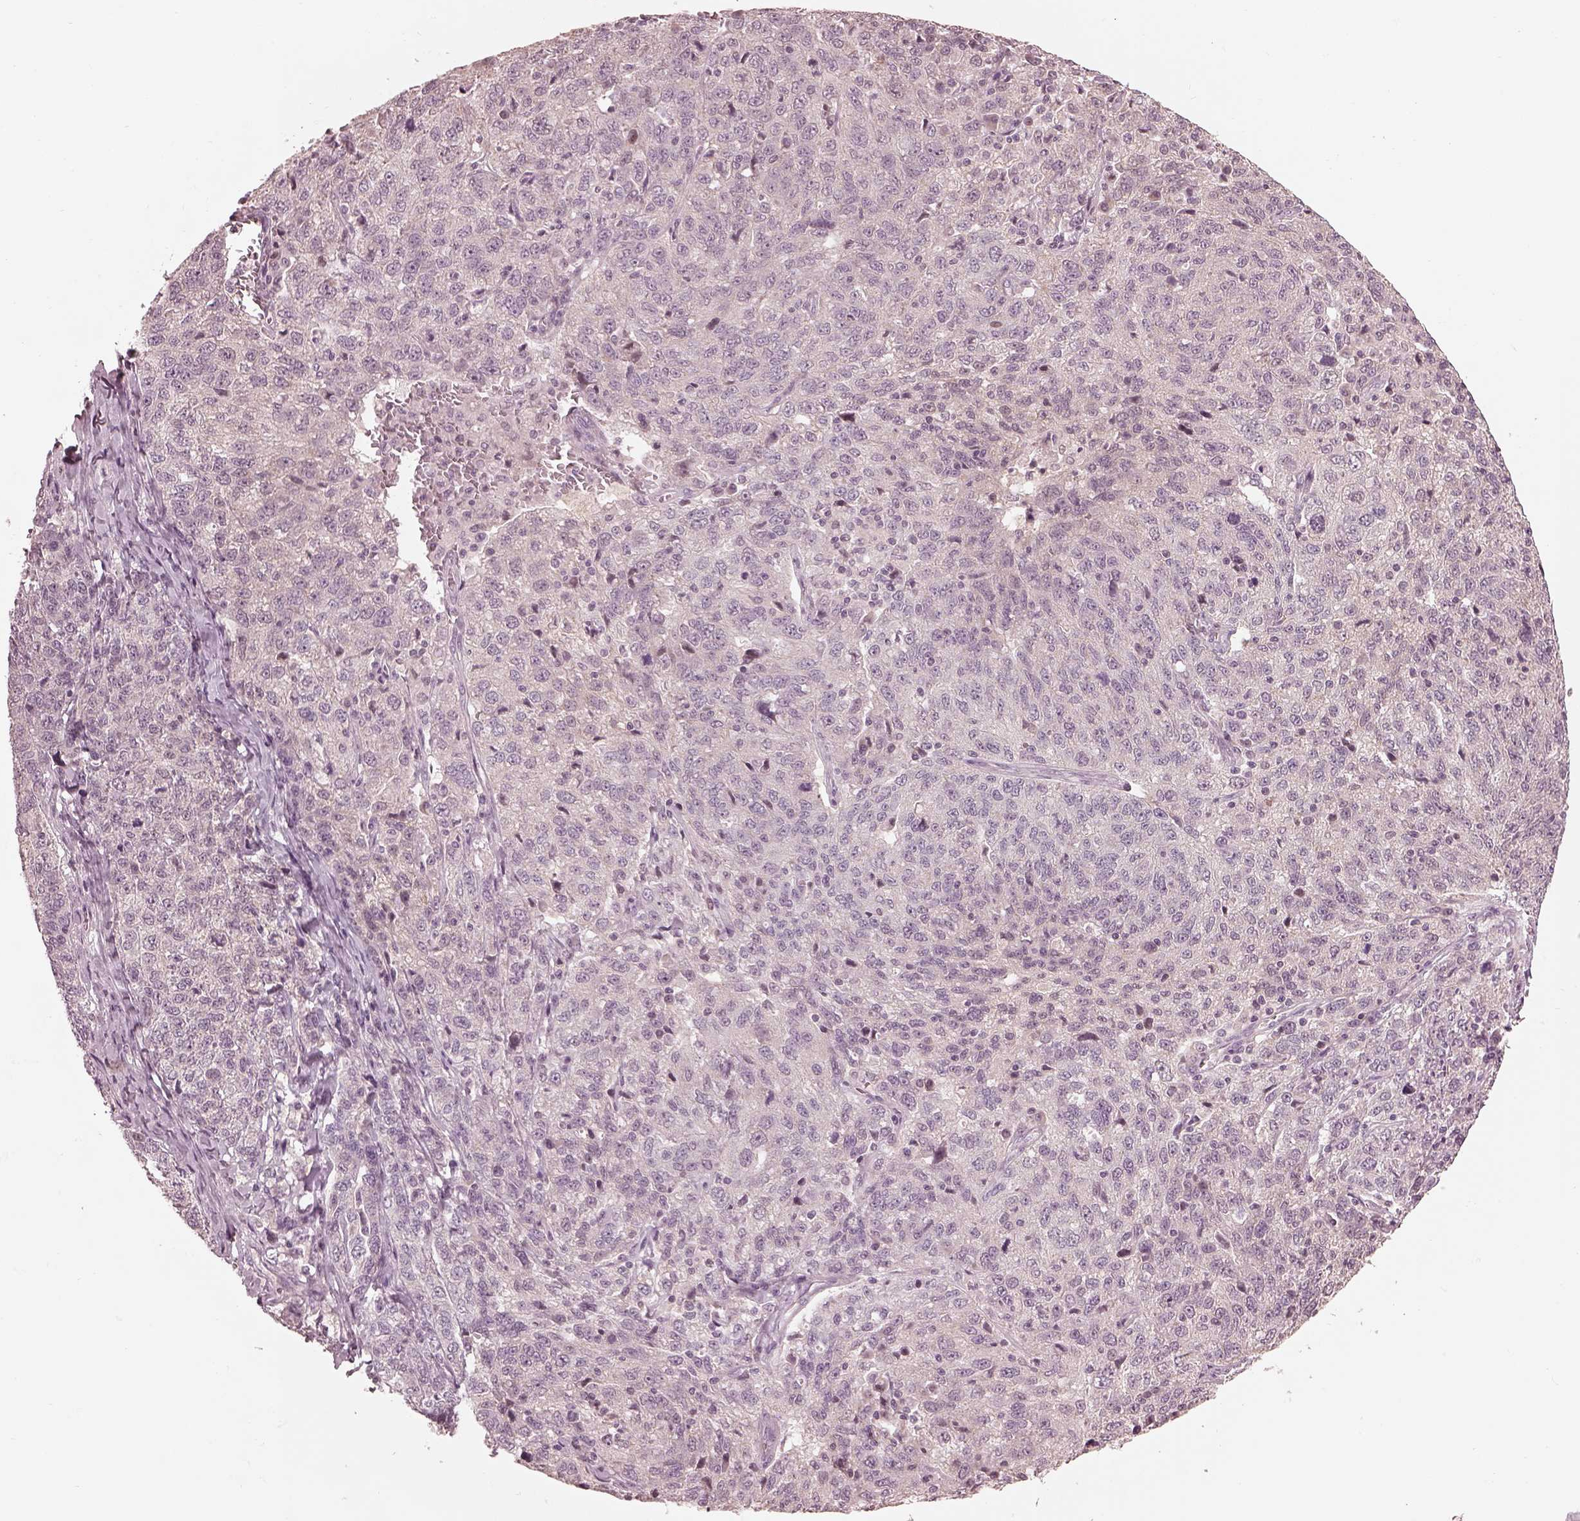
{"staining": {"intensity": "negative", "quantity": "none", "location": "none"}, "tissue": "ovarian cancer", "cell_type": "Tumor cells", "image_type": "cancer", "snomed": [{"axis": "morphology", "description": "Cystadenocarcinoma, serous, NOS"}, {"axis": "topography", "description": "Ovary"}], "caption": "The micrograph displays no staining of tumor cells in ovarian cancer.", "gene": "IQCG", "patient": {"sex": "female", "age": 71}}